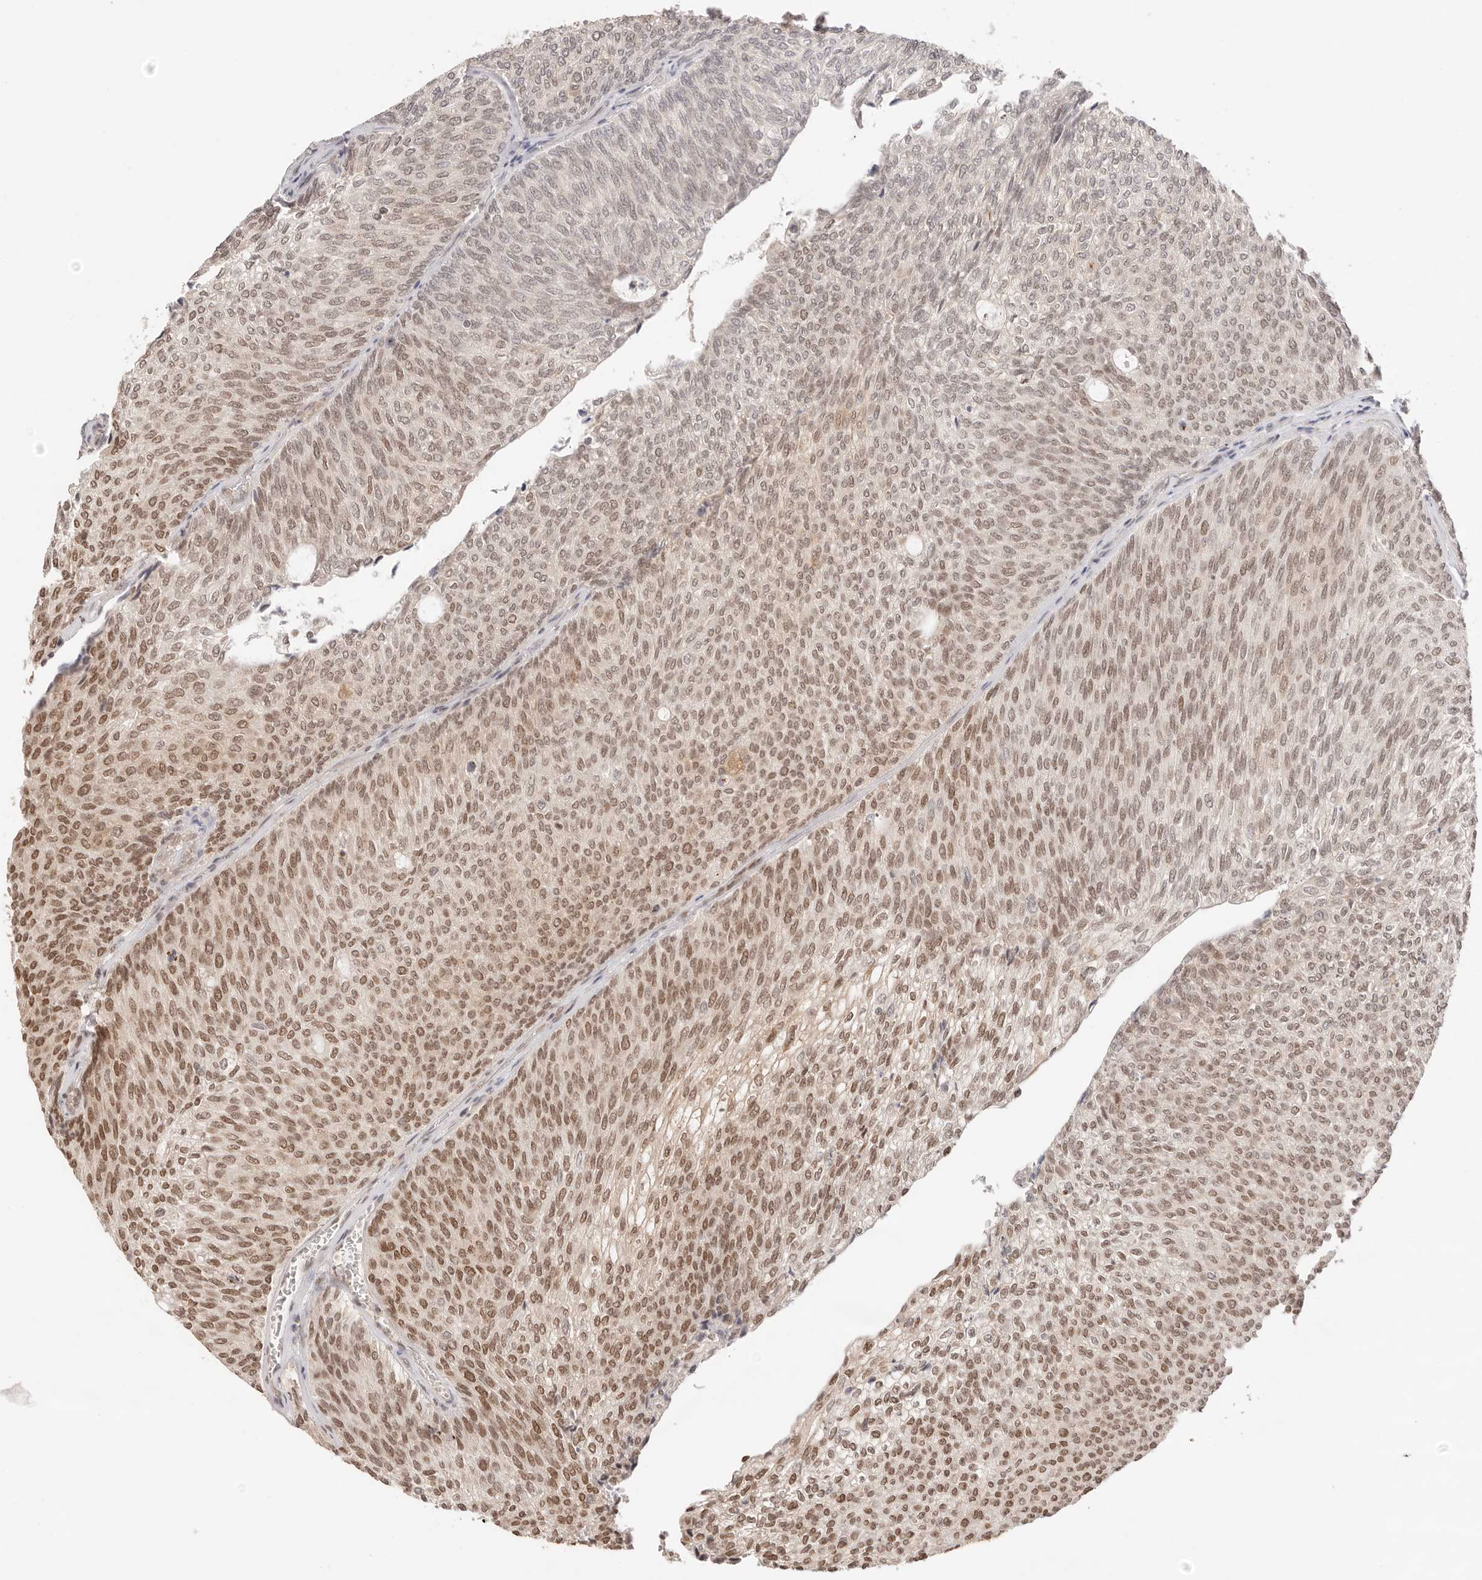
{"staining": {"intensity": "moderate", "quantity": ">75%", "location": "nuclear"}, "tissue": "urothelial cancer", "cell_type": "Tumor cells", "image_type": "cancer", "snomed": [{"axis": "morphology", "description": "Urothelial carcinoma, Low grade"}, {"axis": "topography", "description": "Urinary bladder"}], "caption": "Urothelial cancer was stained to show a protein in brown. There is medium levels of moderate nuclear staining in approximately >75% of tumor cells. Using DAB (brown) and hematoxylin (blue) stains, captured at high magnification using brightfield microscopy.", "gene": "RFC3", "patient": {"sex": "female", "age": 79}}